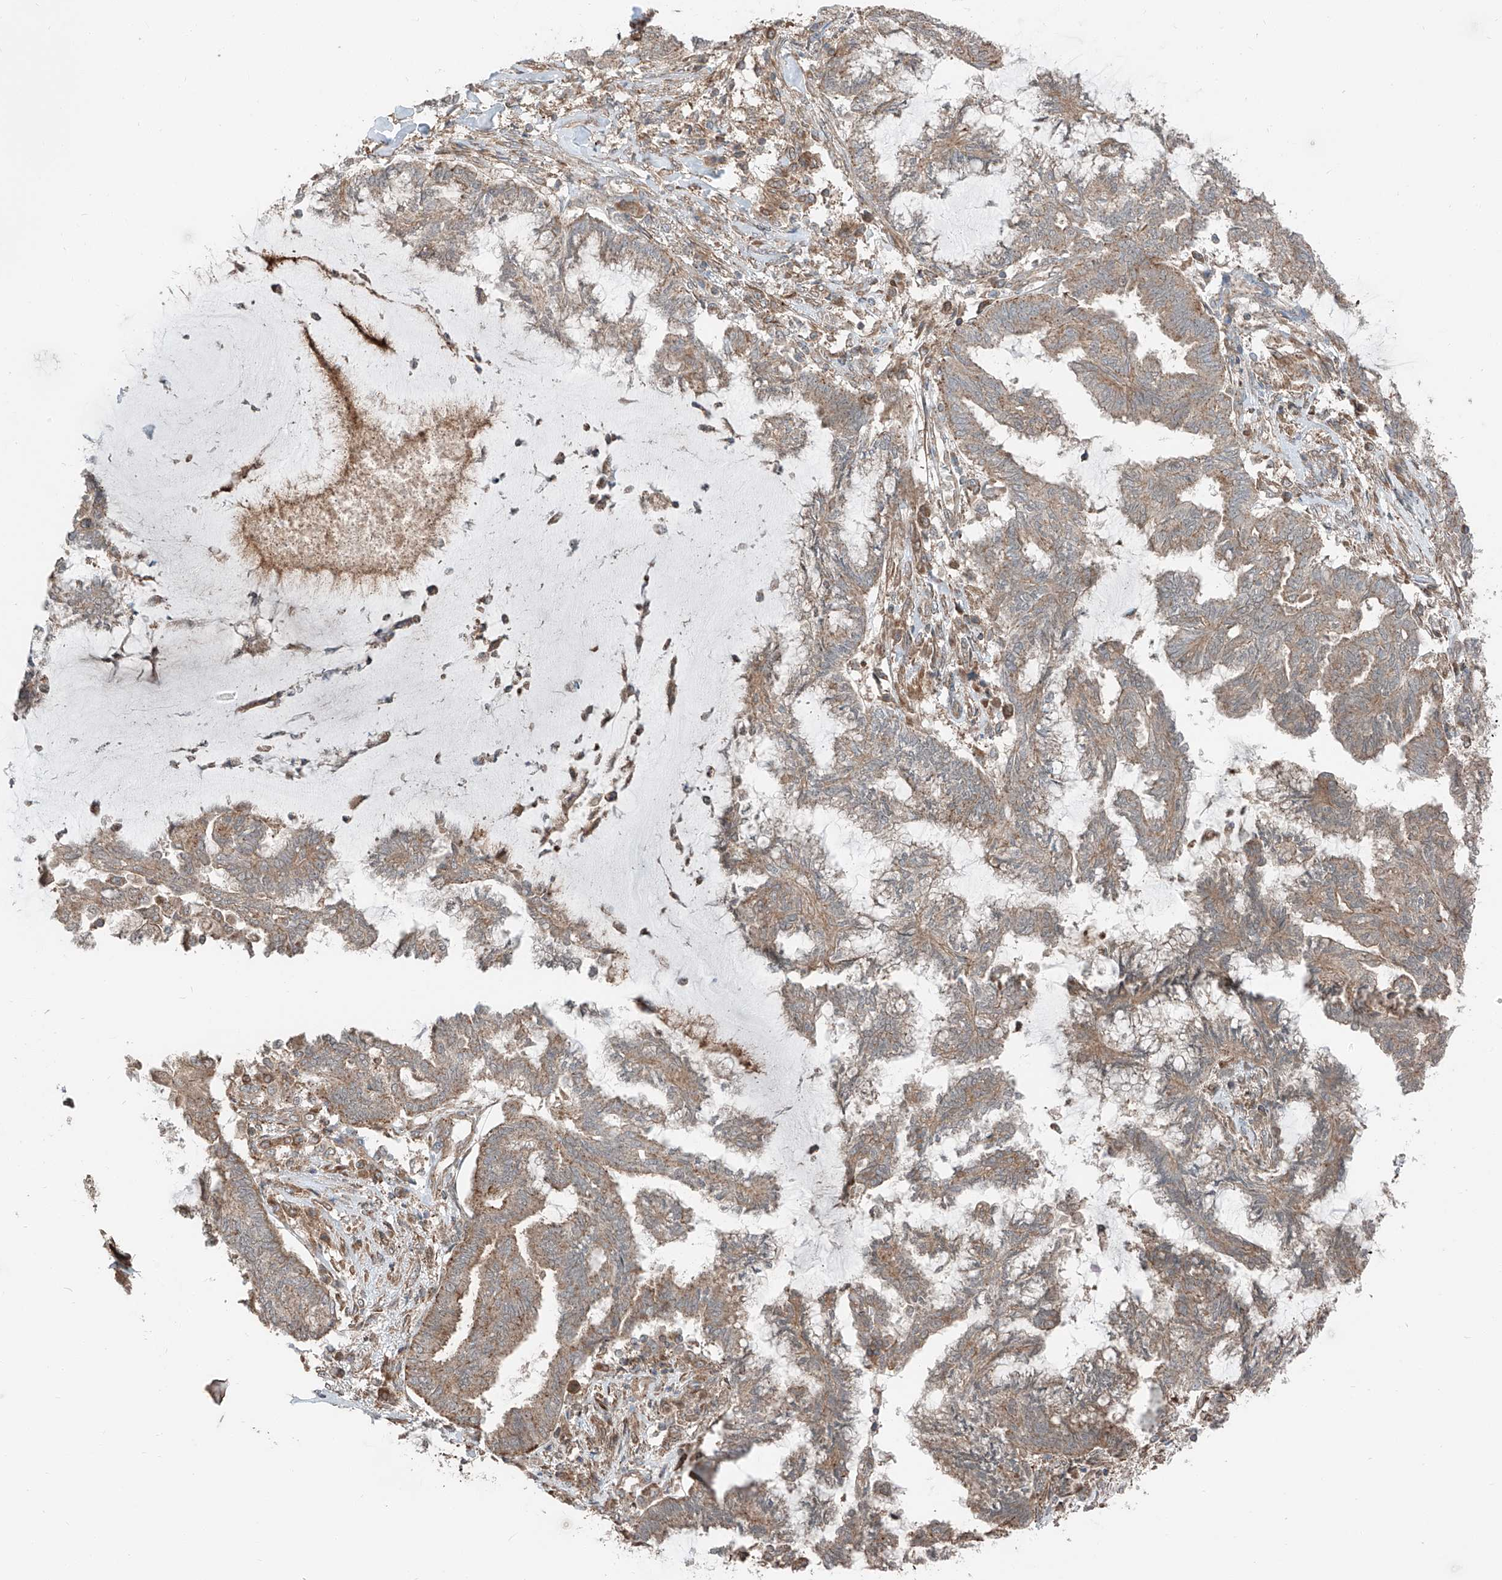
{"staining": {"intensity": "moderate", "quantity": ">75%", "location": "cytoplasmic/membranous"}, "tissue": "endometrial cancer", "cell_type": "Tumor cells", "image_type": "cancer", "snomed": [{"axis": "morphology", "description": "Adenocarcinoma, NOS"}, {"axis": "topography", "description": "Endometrium"}], "caption": "Tumor cells demonstrate moderate cytoplasmic/membranous staining in about >75% of cells in endometrial cancer.", "gene": "CEP162", "patient": {"sex": "female", "age": 86}}